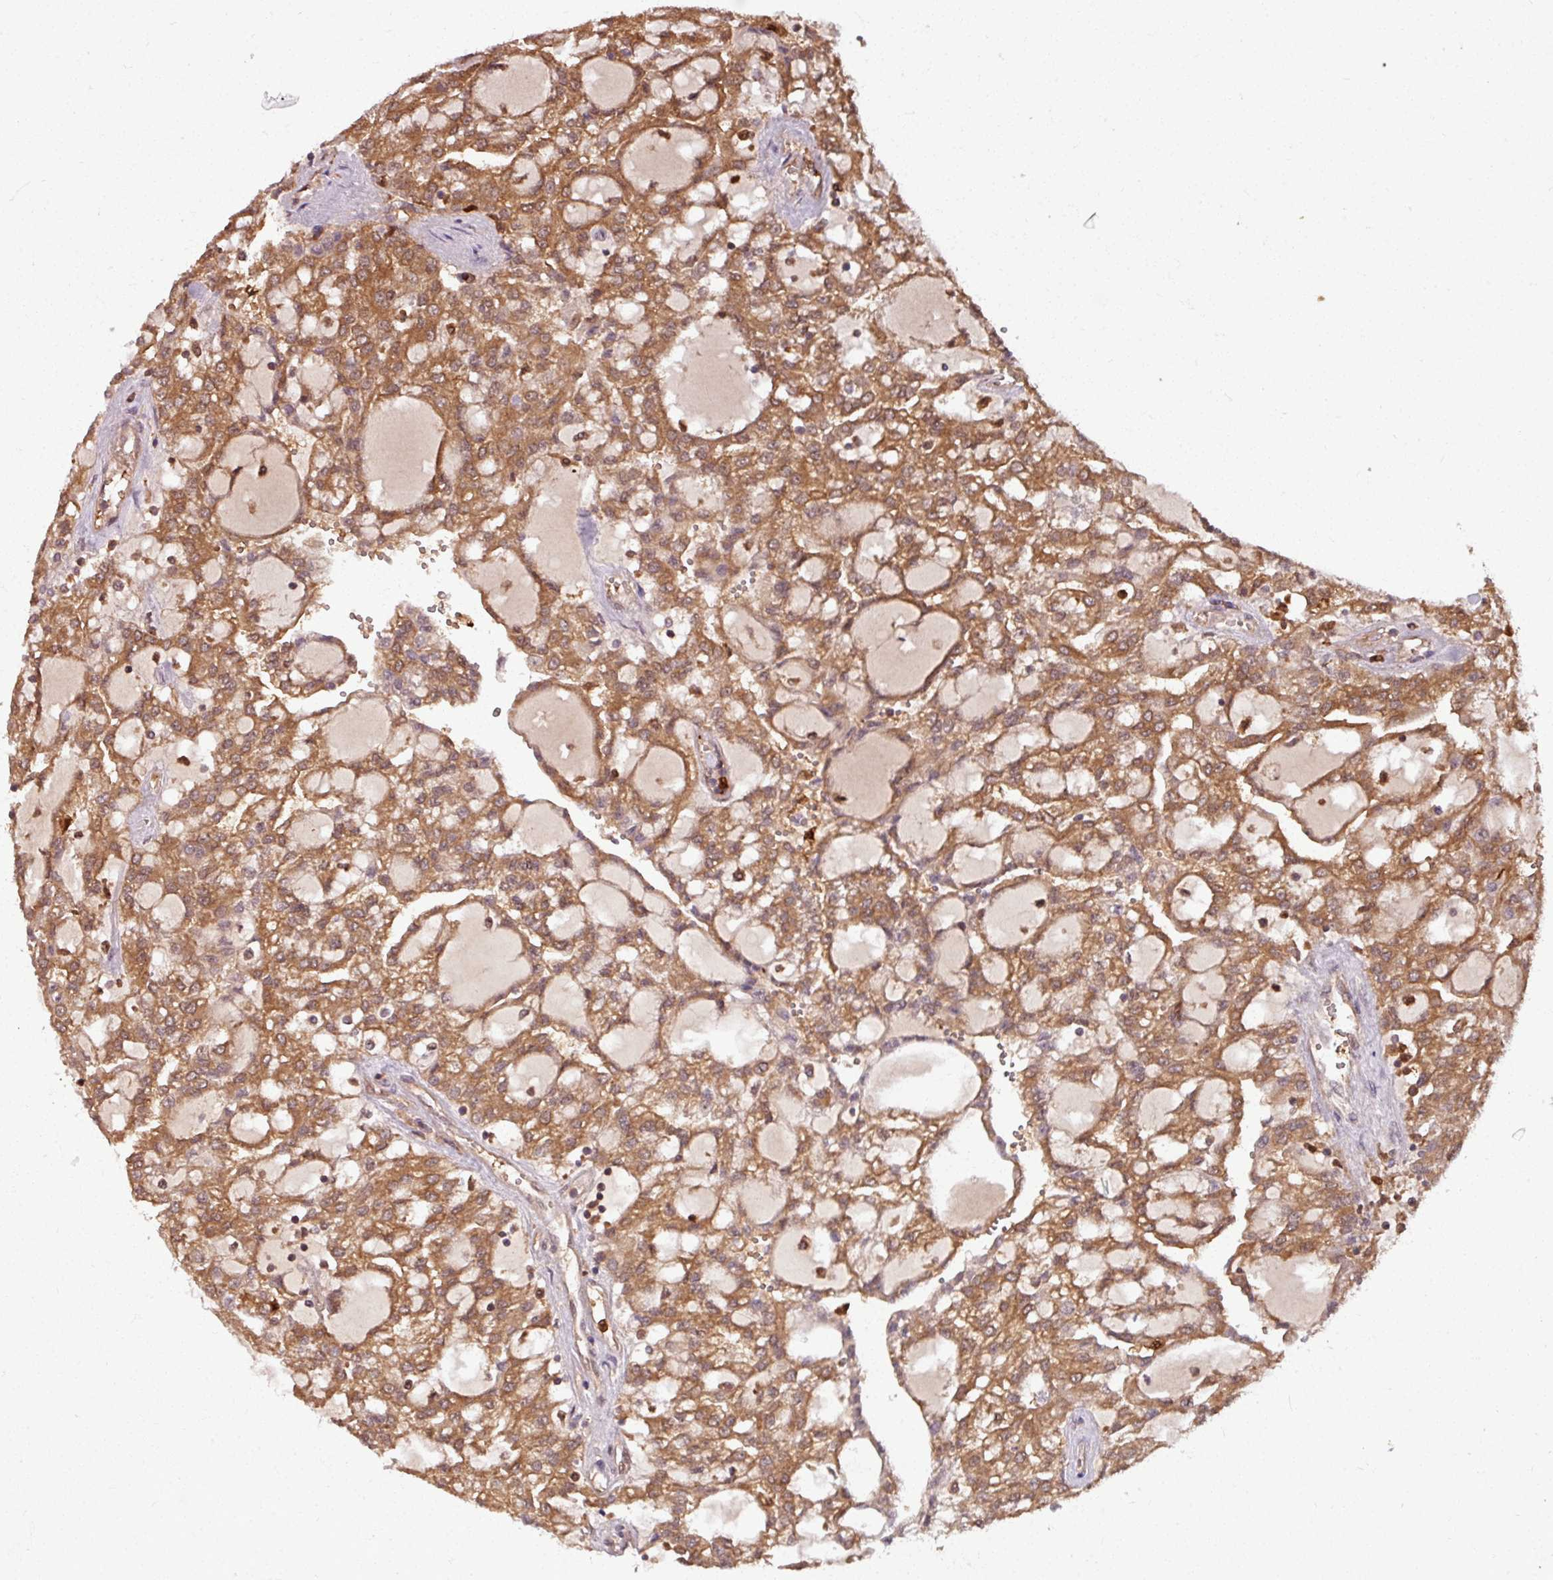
{"staining": {"intensity": "moderate", "quantity": ">75%", "location": "cytoplasmic/membranous"}, "tissue": "renal cancer", "cell_type": "Tumor cells", "image_type": "cancer", "snomed": [{"axis": "morphology", "description": "Adenocarcinoma, NOS"}, {"axis": "topography", "description": "Kidney"}], "caption": "This is a micrograph of IHC staining of renal cancer (adenocarcinoma), which shows moderate staining in the cytoplasmic/membranous of tumor cells.", "gene": "KCTD11", "patient": {"sex": "male", "age": 63}}